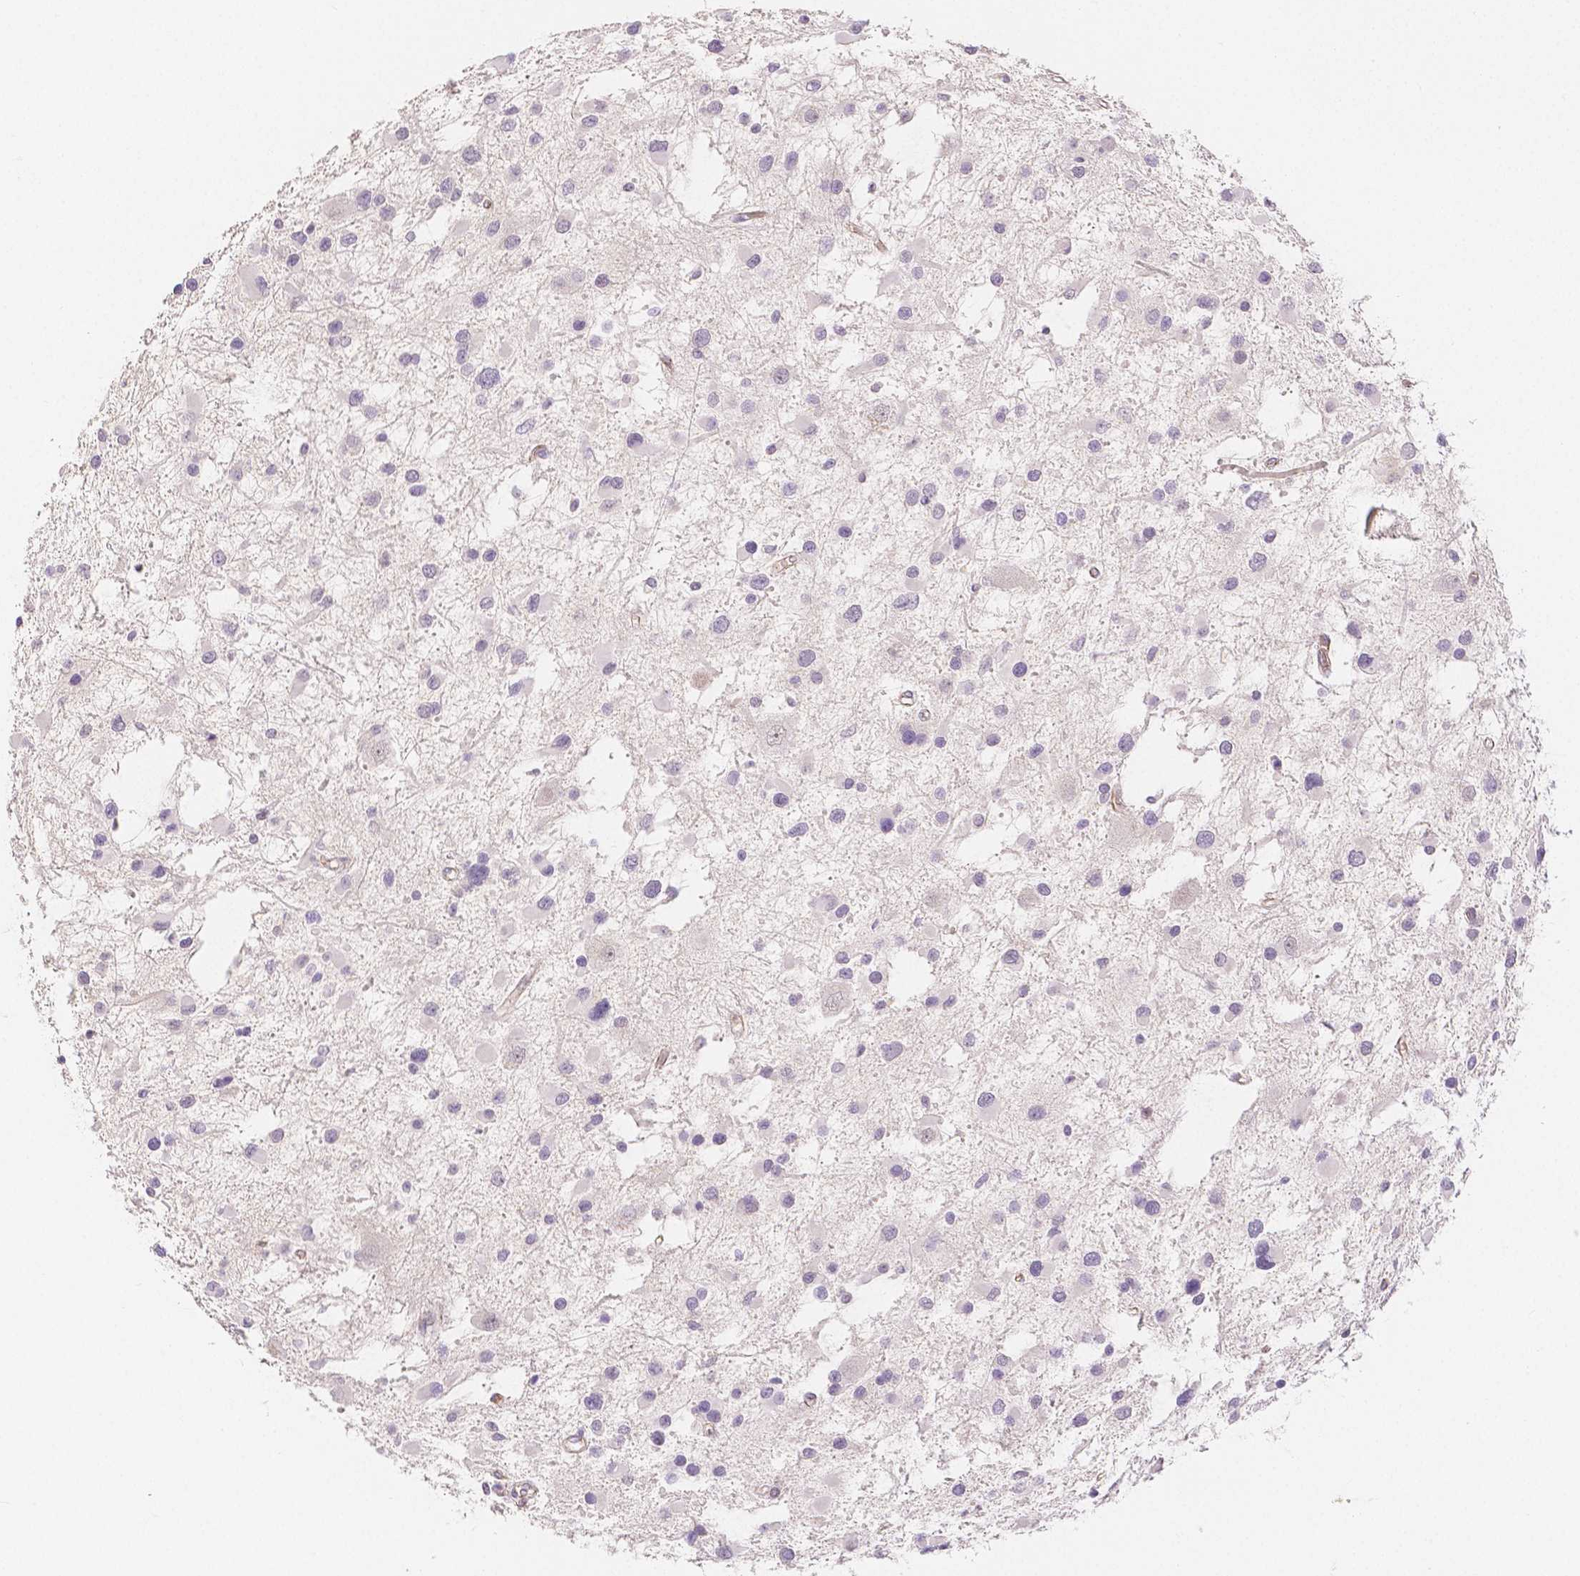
{"staining": {"intensity": "negative", "quantity": "none", "location": "none"}, "tissue": "glioma", "cell_type": "Tumor cells", "image_type": "cancer", "snomed": [{"axis": "morphology", "description": "Glioma, malignant, Low grade"}, {"axis": "topography", "description": "Brain"}], "caption": "An IHC photomicrograph of malignant glioma (low-grade) is shown. There is no staining in tumor cells of malignant glioma (low-grade). Brightfield microscopy of immunohistochemistry stained with DAB (3,3'-diaminobenzidine) (brown) and hematoxylin (blue), captured at high magnification.", "gene": "OCLN", "patient": {"sex": "female", "age": 32}}